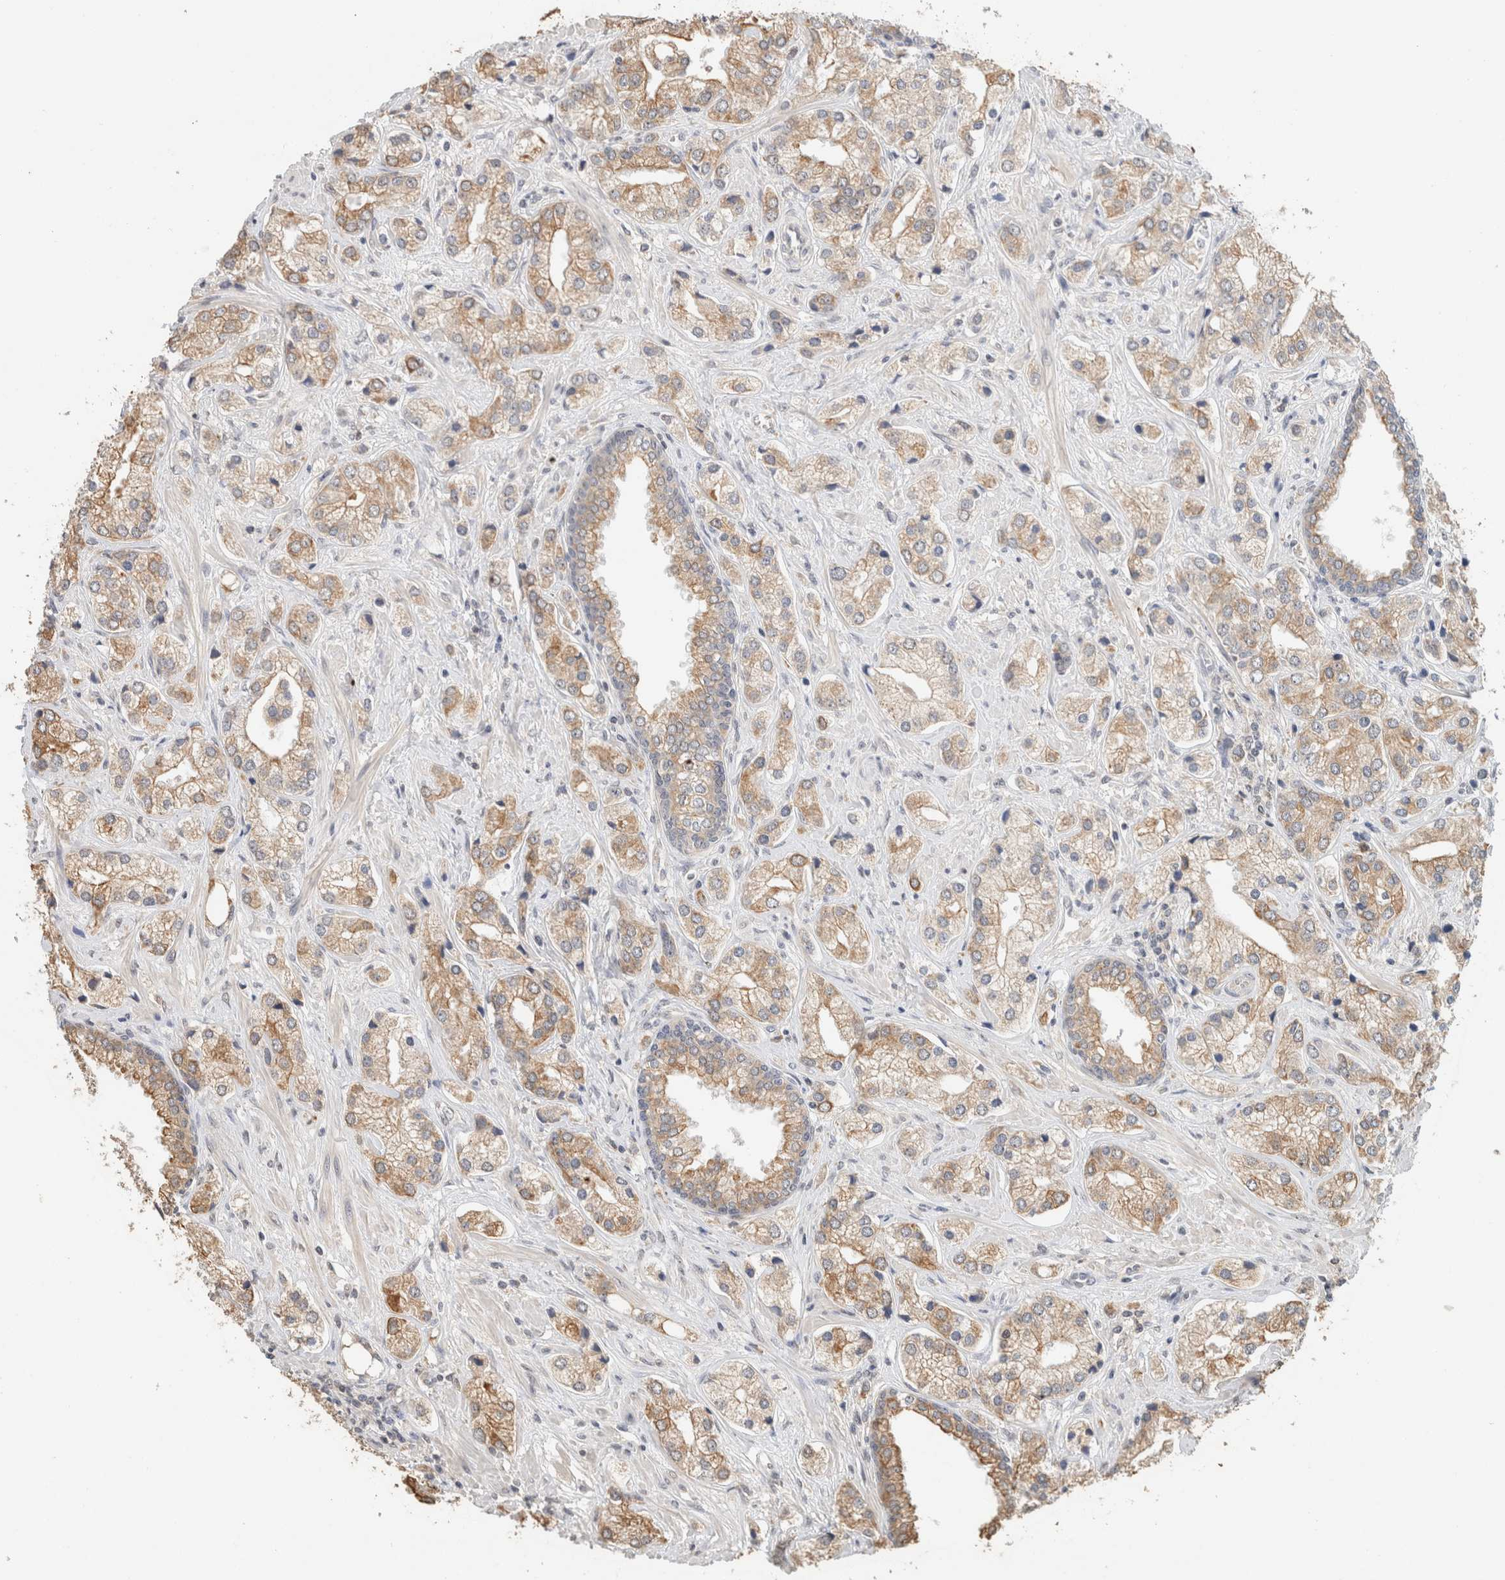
{"staining": {"intensity": "weak", "quantity": ">75%", "location": "cytoplasmic/membranous"}, "tissue": "prostate cancer", "cell_type": "Tumor cells", "image_type": "cancer", "snomed": [{"axis": "morphology", "description": "Adenocarcinoma, High grade"}, {"axis": "topography", "description": "Prostate"}], "caption": "Weak cytoplasmic/membranous expression for a protein is identified in about >75% of tumor cells of prostate high-grade adenocarcinoma using IHC.", "gene": "CA13", "patient": {"sex": "male", "age": 66}}